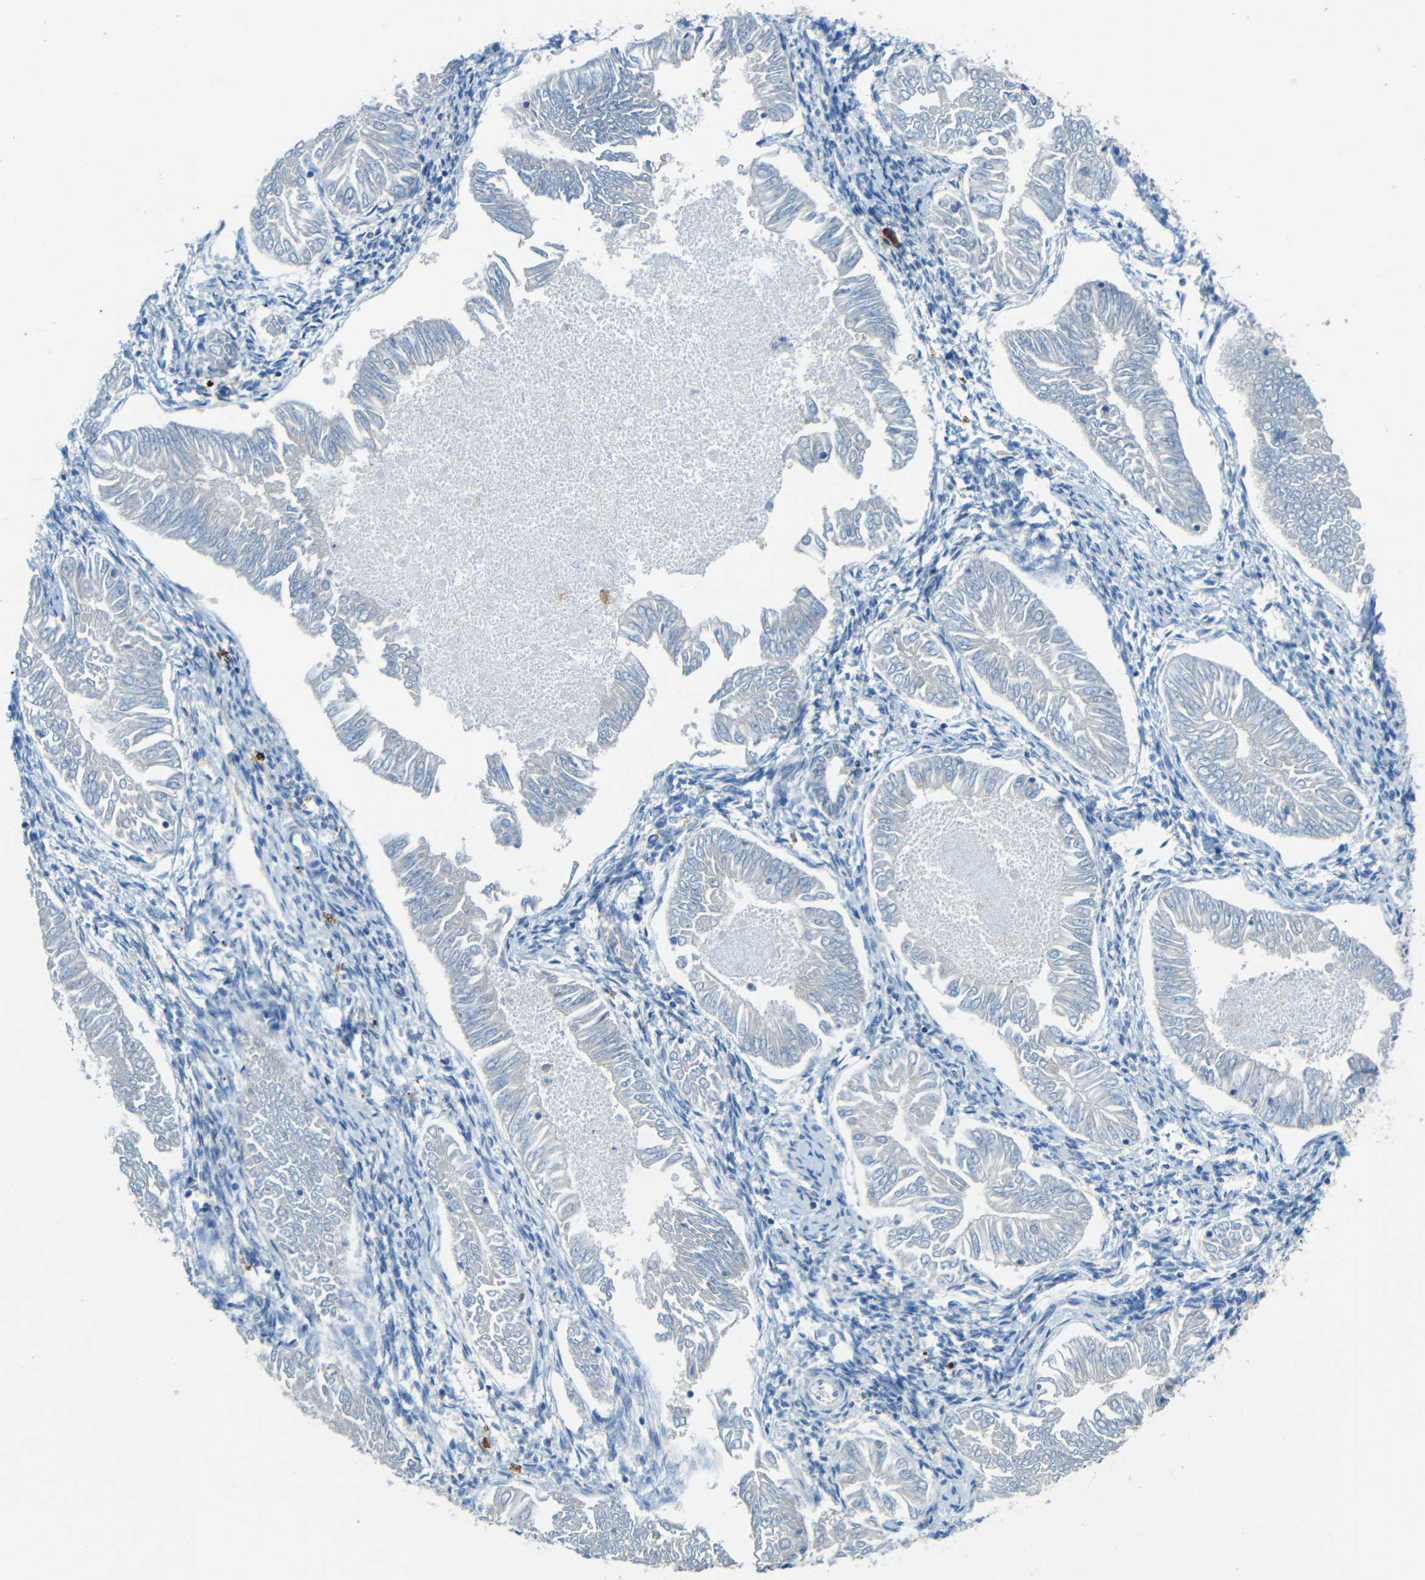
{"staining": {"intensity": "negative", "quantity": "none", "location": "none"}, "tissue": "endometrial cancer", "cell_type": "Tumor cells", "image_type": "cancer", "snomed": [{"axis": "morphology", "description": "Adenocarcinoma, NOS"}, {"axis": "topography", "description": "Endometrium"}], "caption": "Immunohistochemical staining of adenocarcinoma (endometrial) displays no significant staining in tumor cells.", "gene": "CYP26B1", "patient": {"sex": "female", "age": 53}}